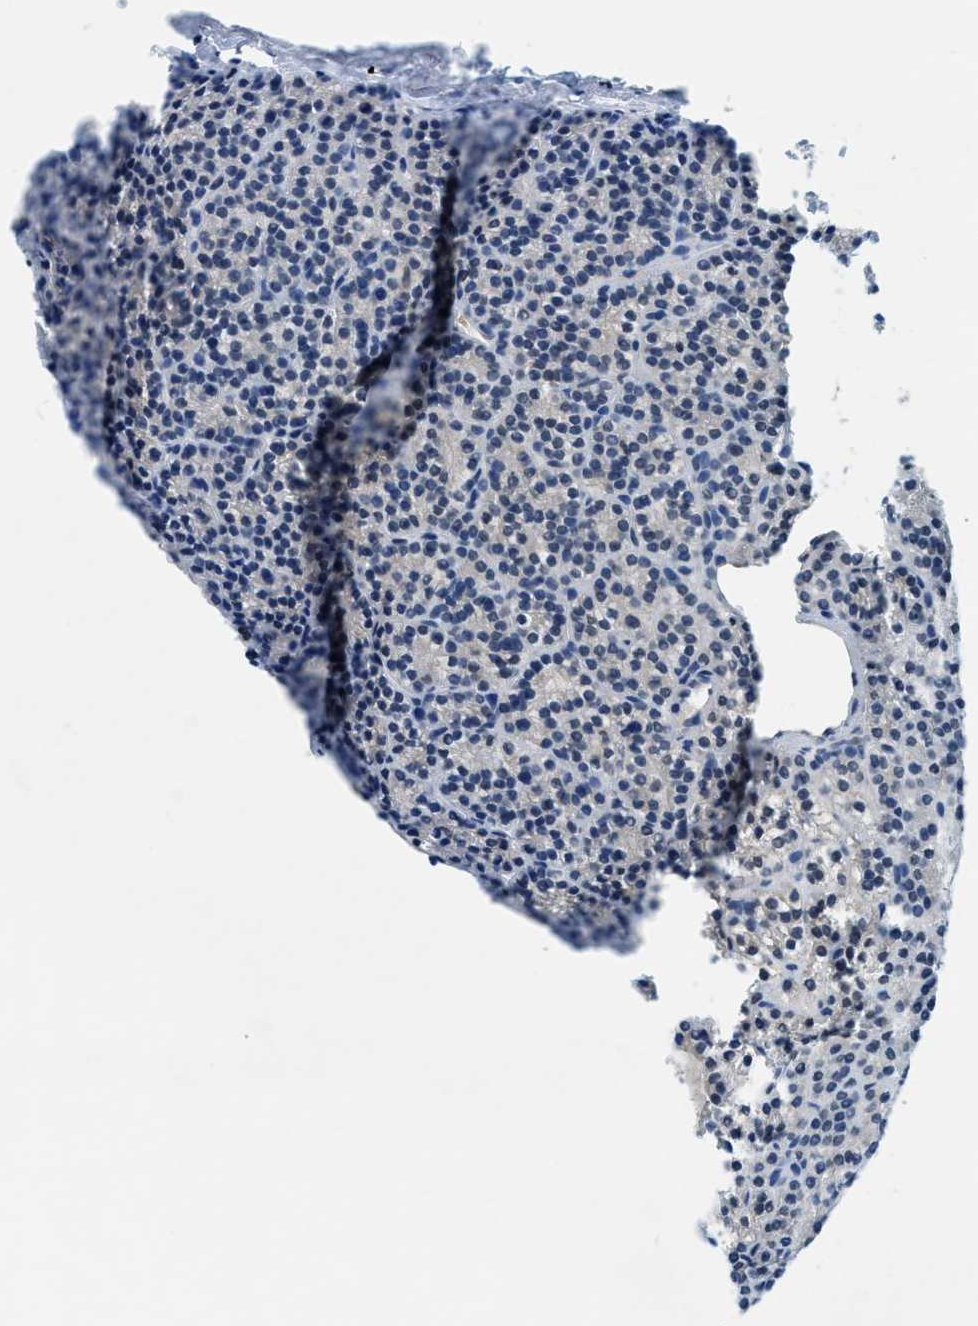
{"staining": {"intensity": "moderate", "quantity": "<25%", "location": "nuclear"}, "tissue": "parathyroid gland", "cell_type": "Glandular cells", "image_type": "normal", "snomed": [{"axis": "morphology", "description": "Normal tissue, NOS"}, {"axis": "morphology", "description": "Adenoma, NOS"}, {"axis": "topography", "description": "Parathyroid gland"}], "caption": "Moderate nuclear positivity for a protein is seen in approximately <25% of glandular cells of benign parathyroid gland using immunohistochemistry (IHC).", "gene": "UVRAG", "patient": {"sex": "female", "age": 64}}